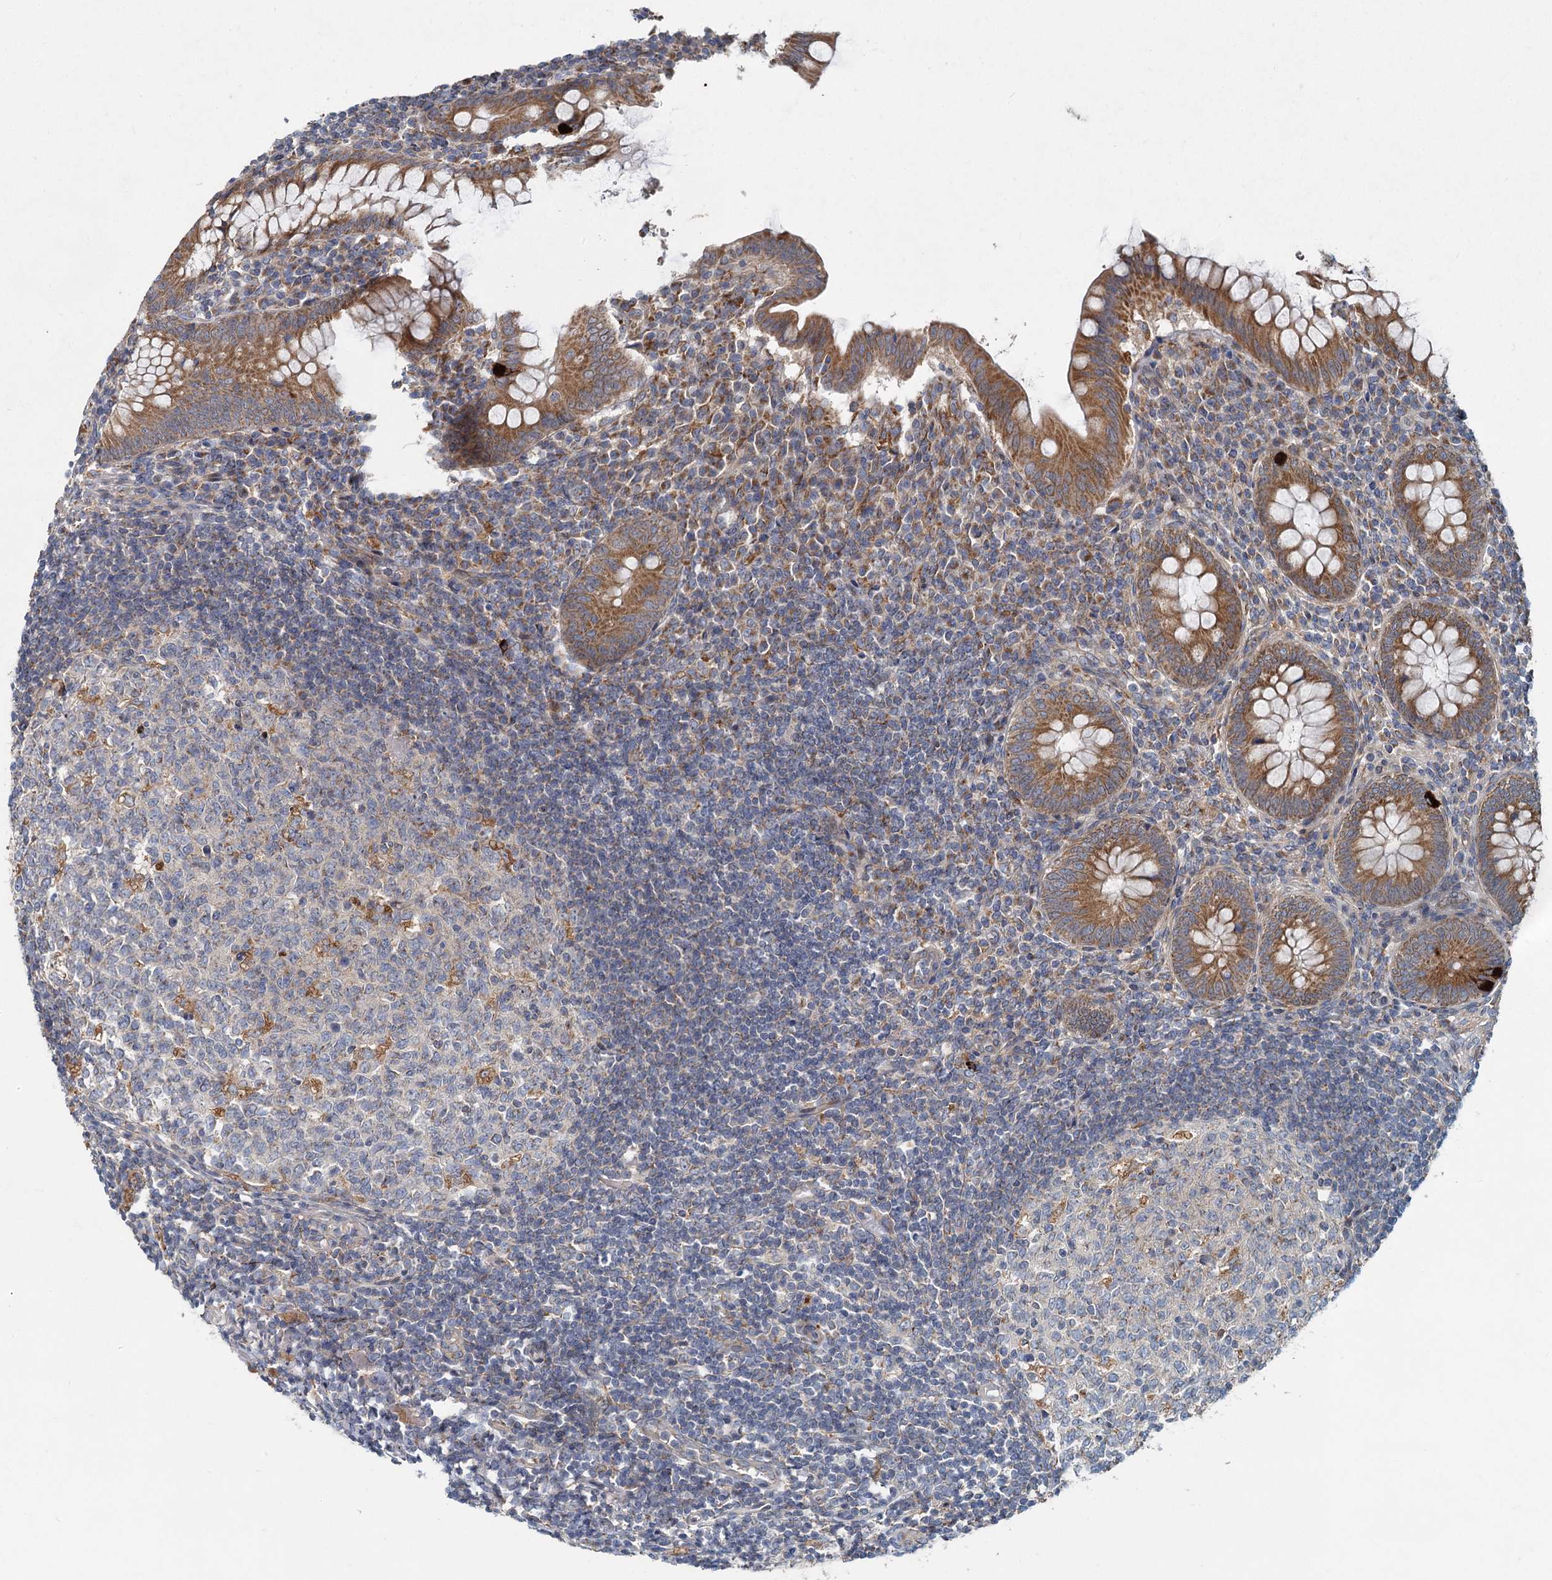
{"staining": {"intensity": "moderate", "quantity": ">75%", "location": "cytoplasmic/membranous"}, "tissue": "appendix", "cell_type": "Glandular cells", "image_type": "normal", "snomed": [{"axis": "morphology", "description": "Normal tissue, NOS"}, {"axis": "topography", "description": "Appendix"}], "caption": "Immunohistochemistry (IHC) image of normal appendix stained for a protein (brown), which shows medium levels of moderate cytoplasmic/membranous staining in approximately >75% of glandular cells.", "gene": "ADCY2", "patient": {"sex": "female", "age": 33}}